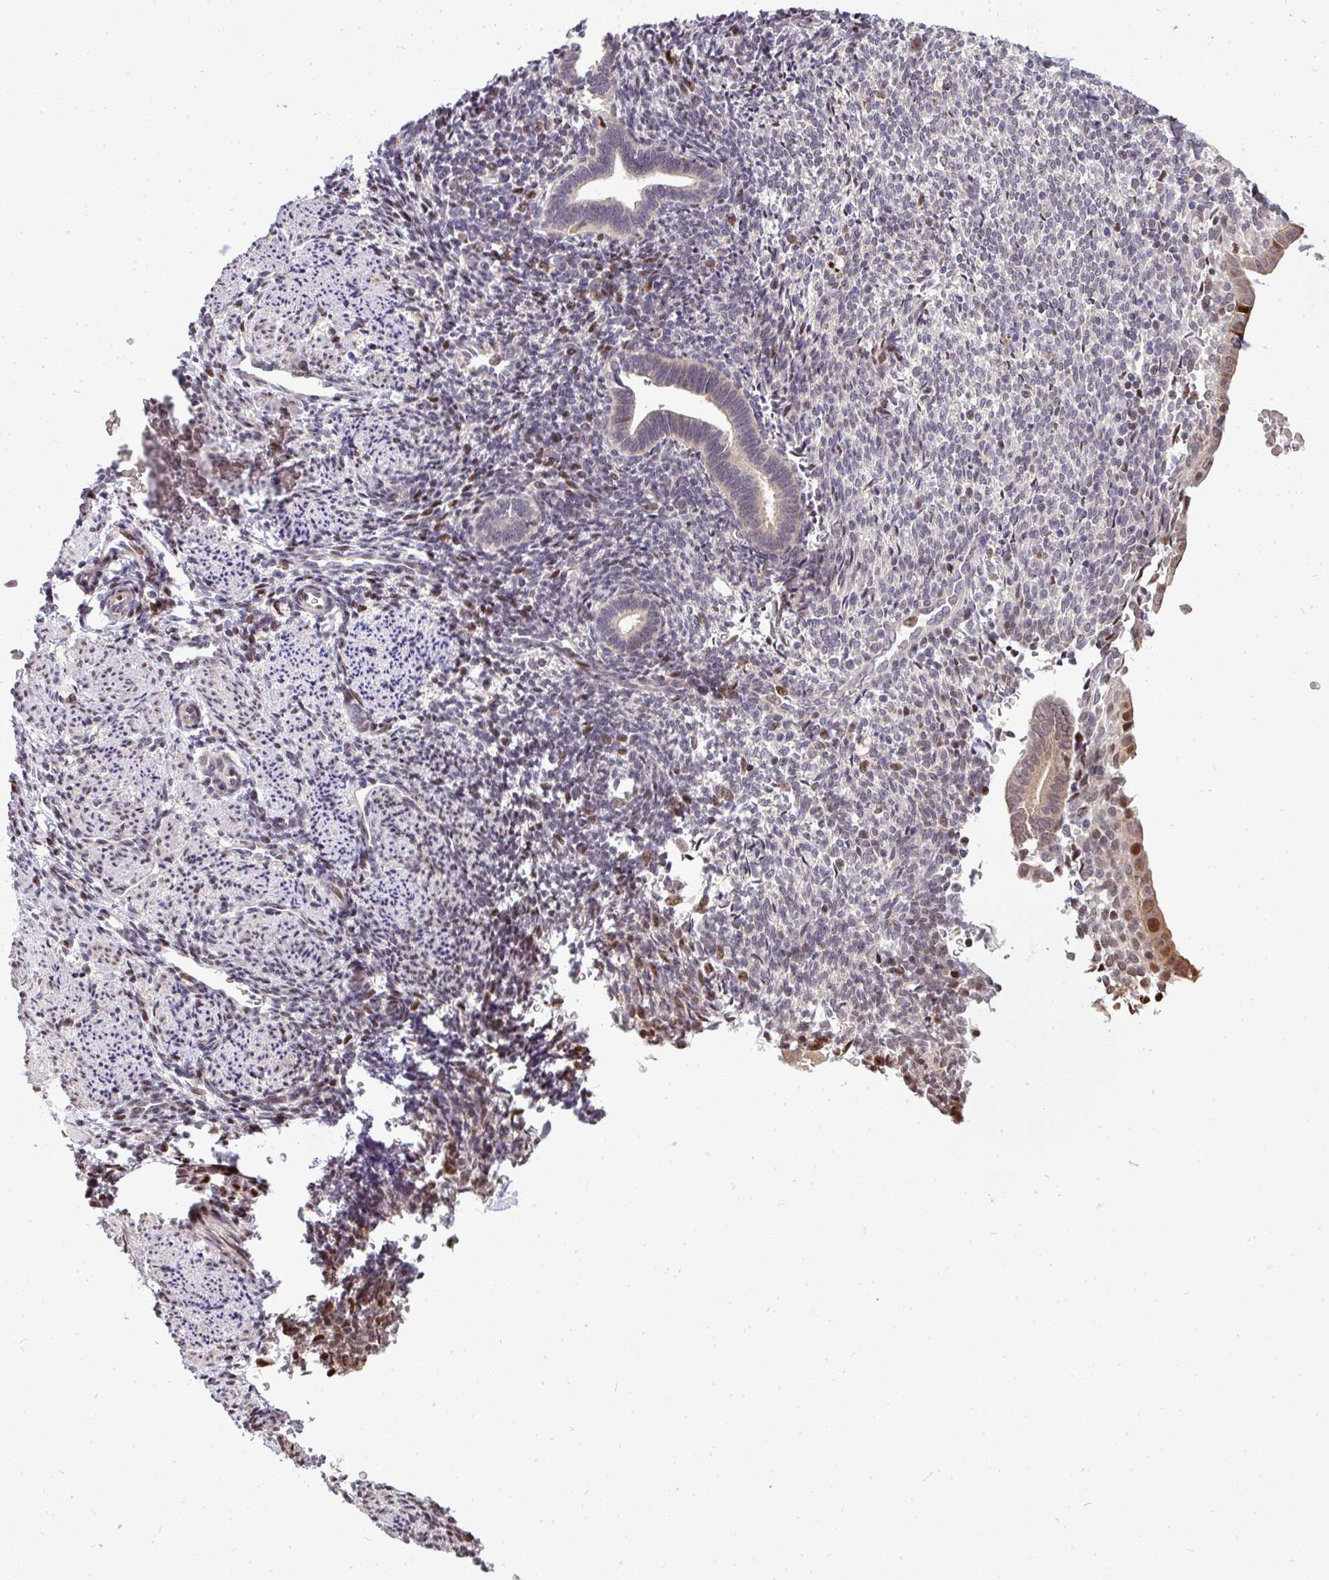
{"staining": {"intensity": "negative", "quantity": "none", "location": "none"}, "tissue": "endometrium", "cell_type": "Cells in endometrial stroma", "image_type": "normal", "snomed": [{"axis": "morphology", "description": "Normal tissue, NOS"}, {"axis": "topography", "description": "Endometrium"}], "caption": "Cells in endometrial stroma show no significant protein staining in normal endometrium. Nuclei are stained in blue.", "gene": "MAZ", "patient": {"sex": "female", "age": 32}}